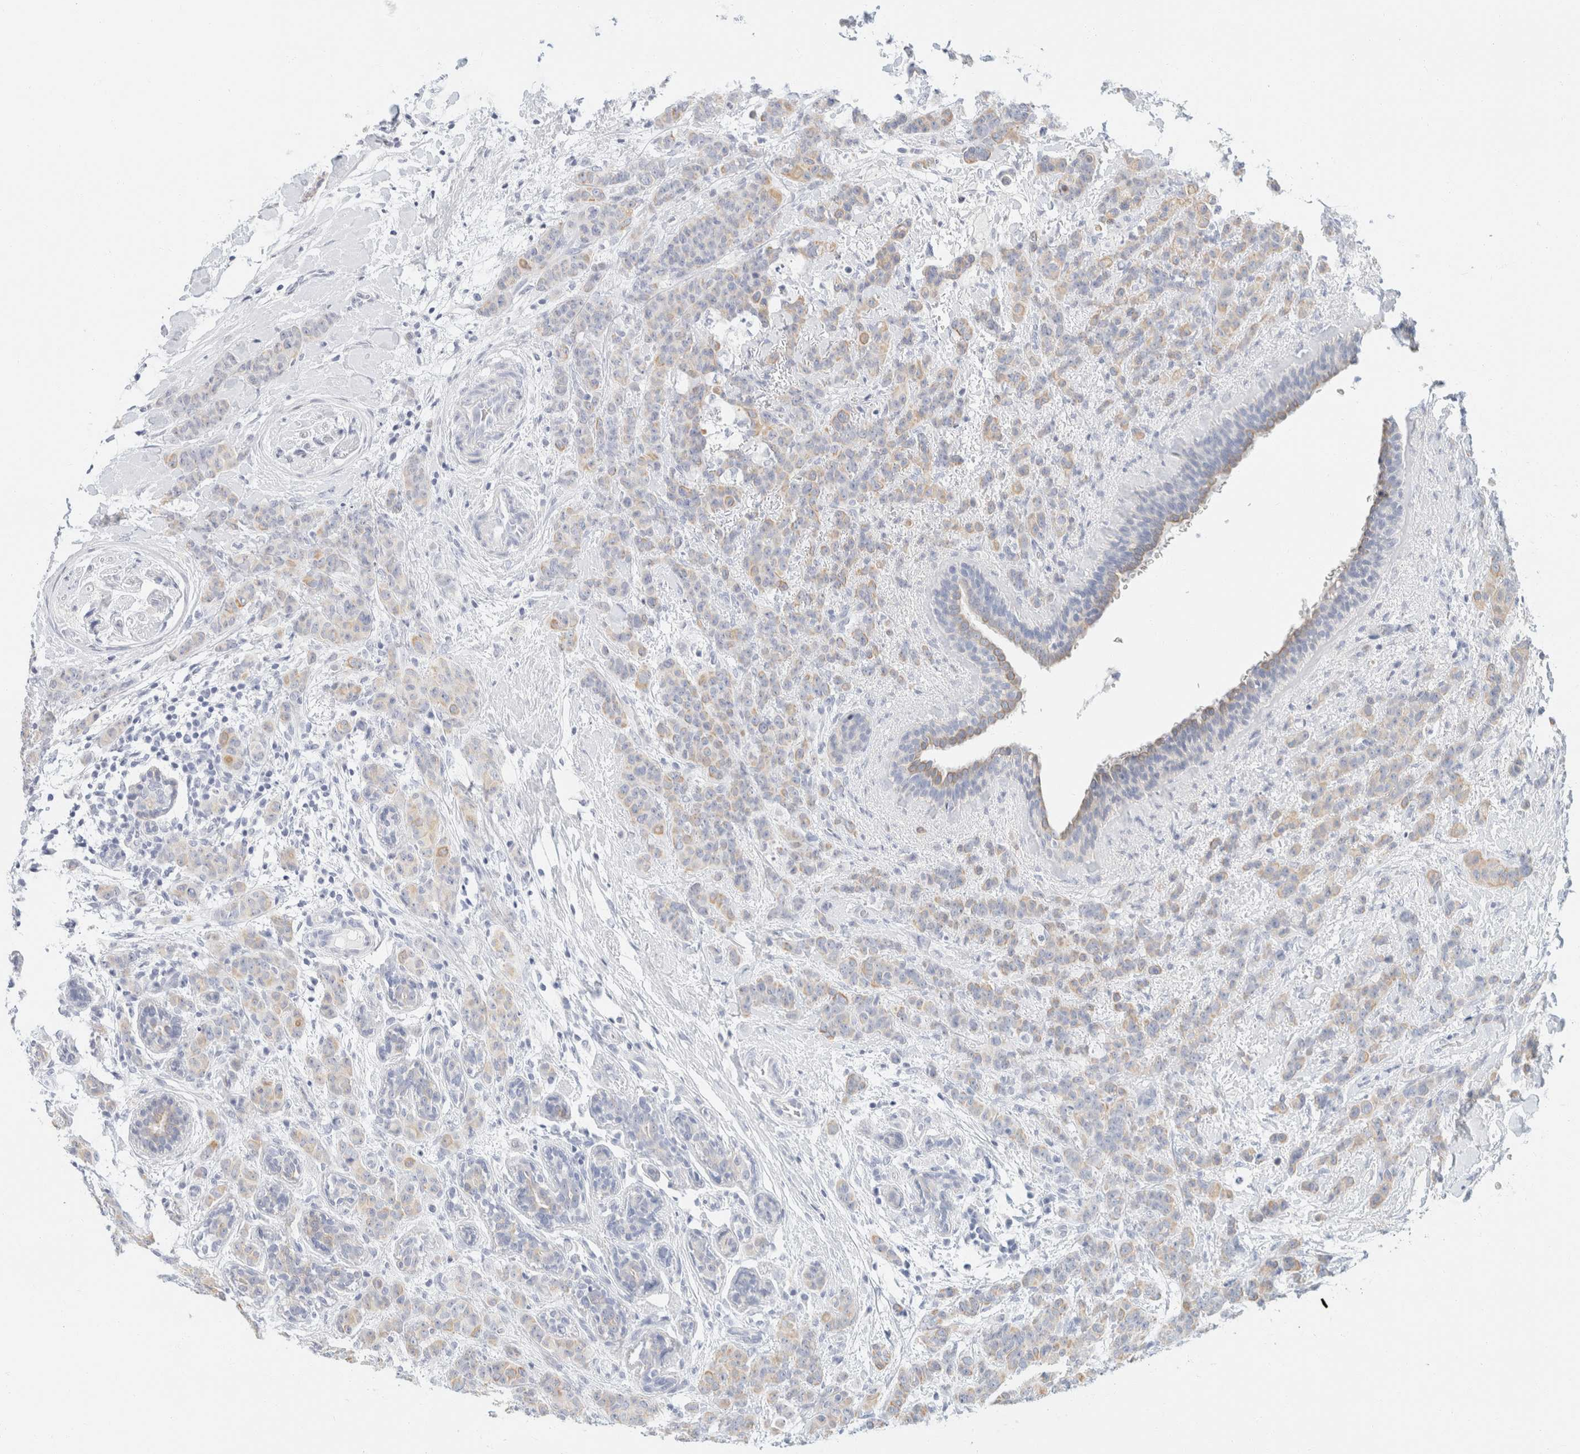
{"staining": {"intensity": "weak", "quantity": ">75%", "location": "cytoplasmic/membranous"}, "tissue": "breast cancer", "cell_type": "Tumor cells", "image_type": "cancer", "snomed": [{"axis": "morphology", "description": "Normal tissue, NOS"}, {"axis": "morphology", "description": "Duct carcinoma"}, {"axis": "topography", "description": "Breast"}], "caption": "Human breast invasive ductal carcinoma stained for a protein (brown) displays weak cytoplasmic/membranous positive staining in approximately >75% of tumor cells.", "gene": "KRT20", "patient": {"sex": "female", "age": 40}}